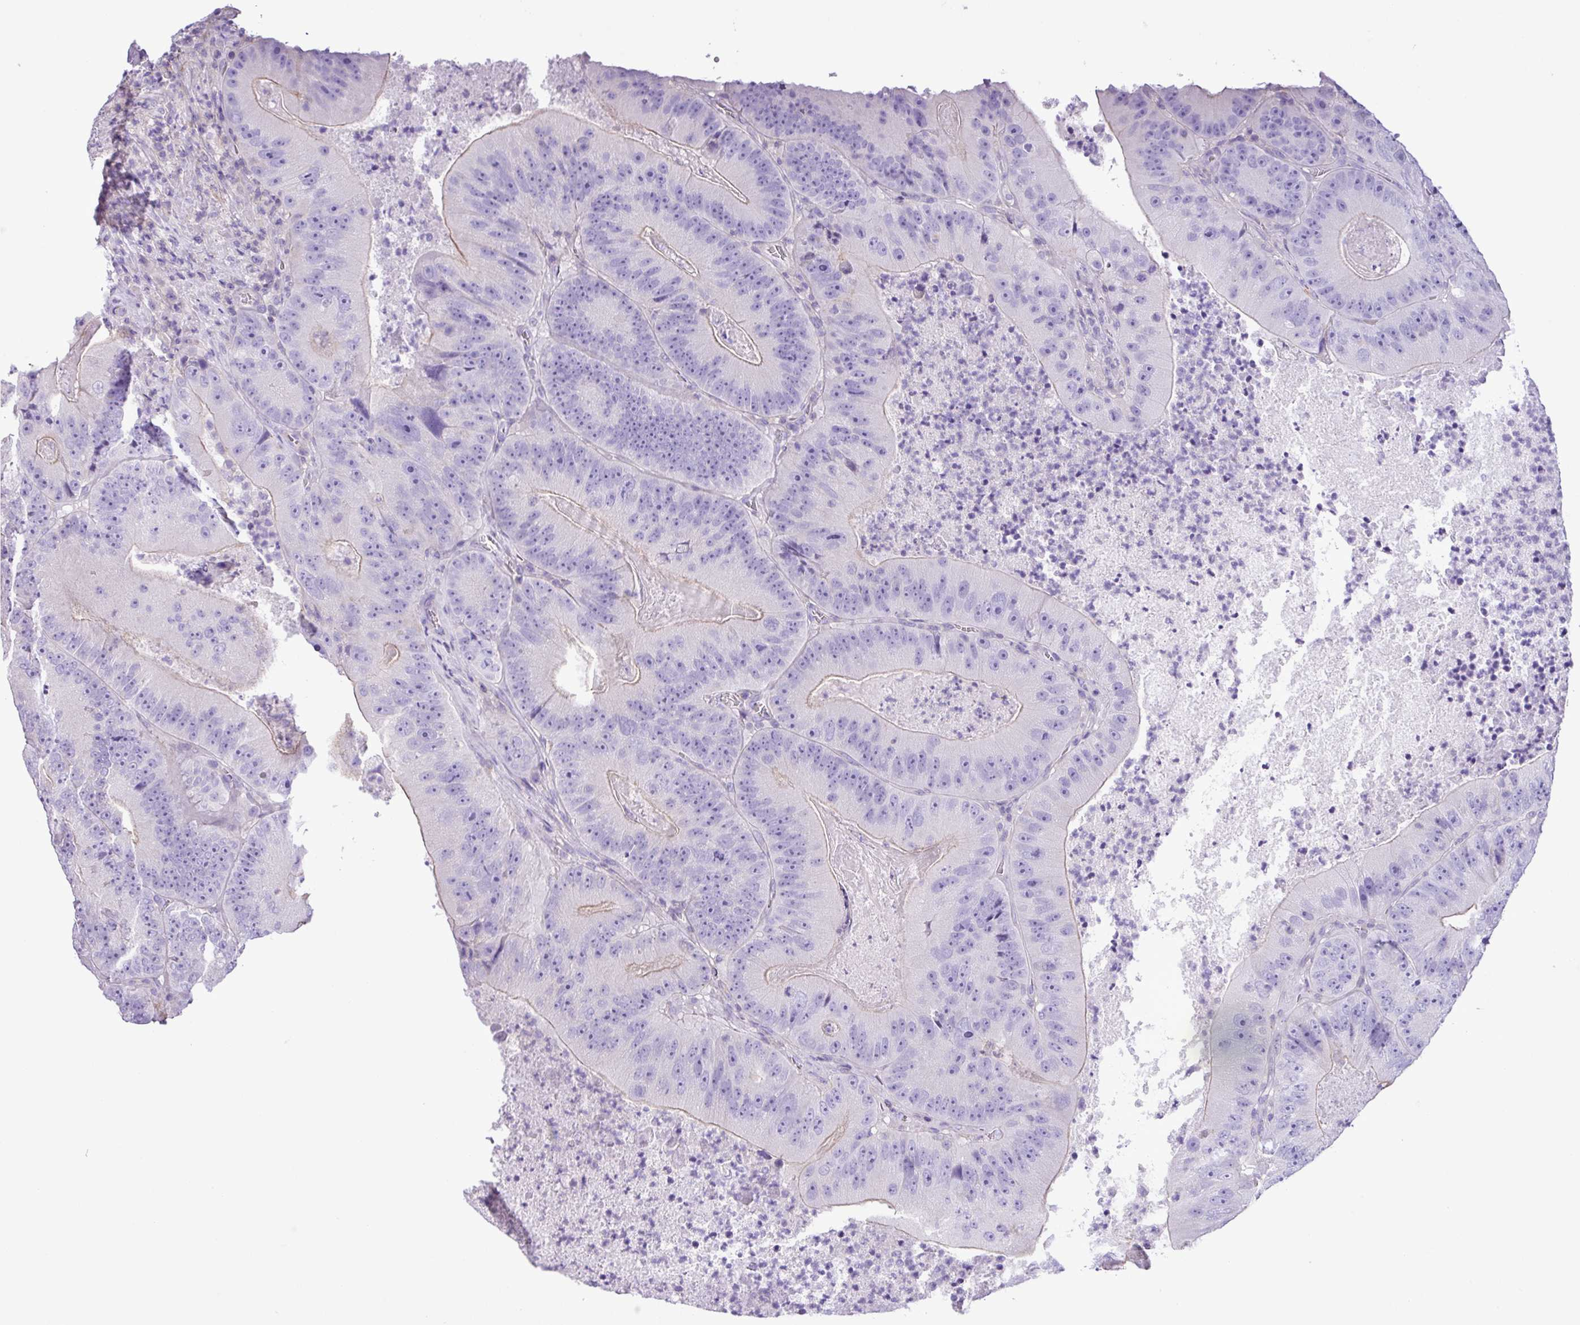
{"staining": {"intensity": "weak", "quantity": "25%-75%", "location": "cytoplasmic/membranous"}, "tissue": "colorectal cancer", "cell_type": "Tumor cells", "image_type": "cancer", "snomed": [{"axis": "morphology", "description": "Adenocarcinoma, NOS"}, {"axis": "topography", "description": "Colon"}], "caption": "Protein expression analysis of human colorectal adenocarcinoma reveals weak cytoplasmic/membranous staining in about 25%-75% of tumor cells.", "gene": "ZNF334", "patient": {"sex": "female", "age": 86}}